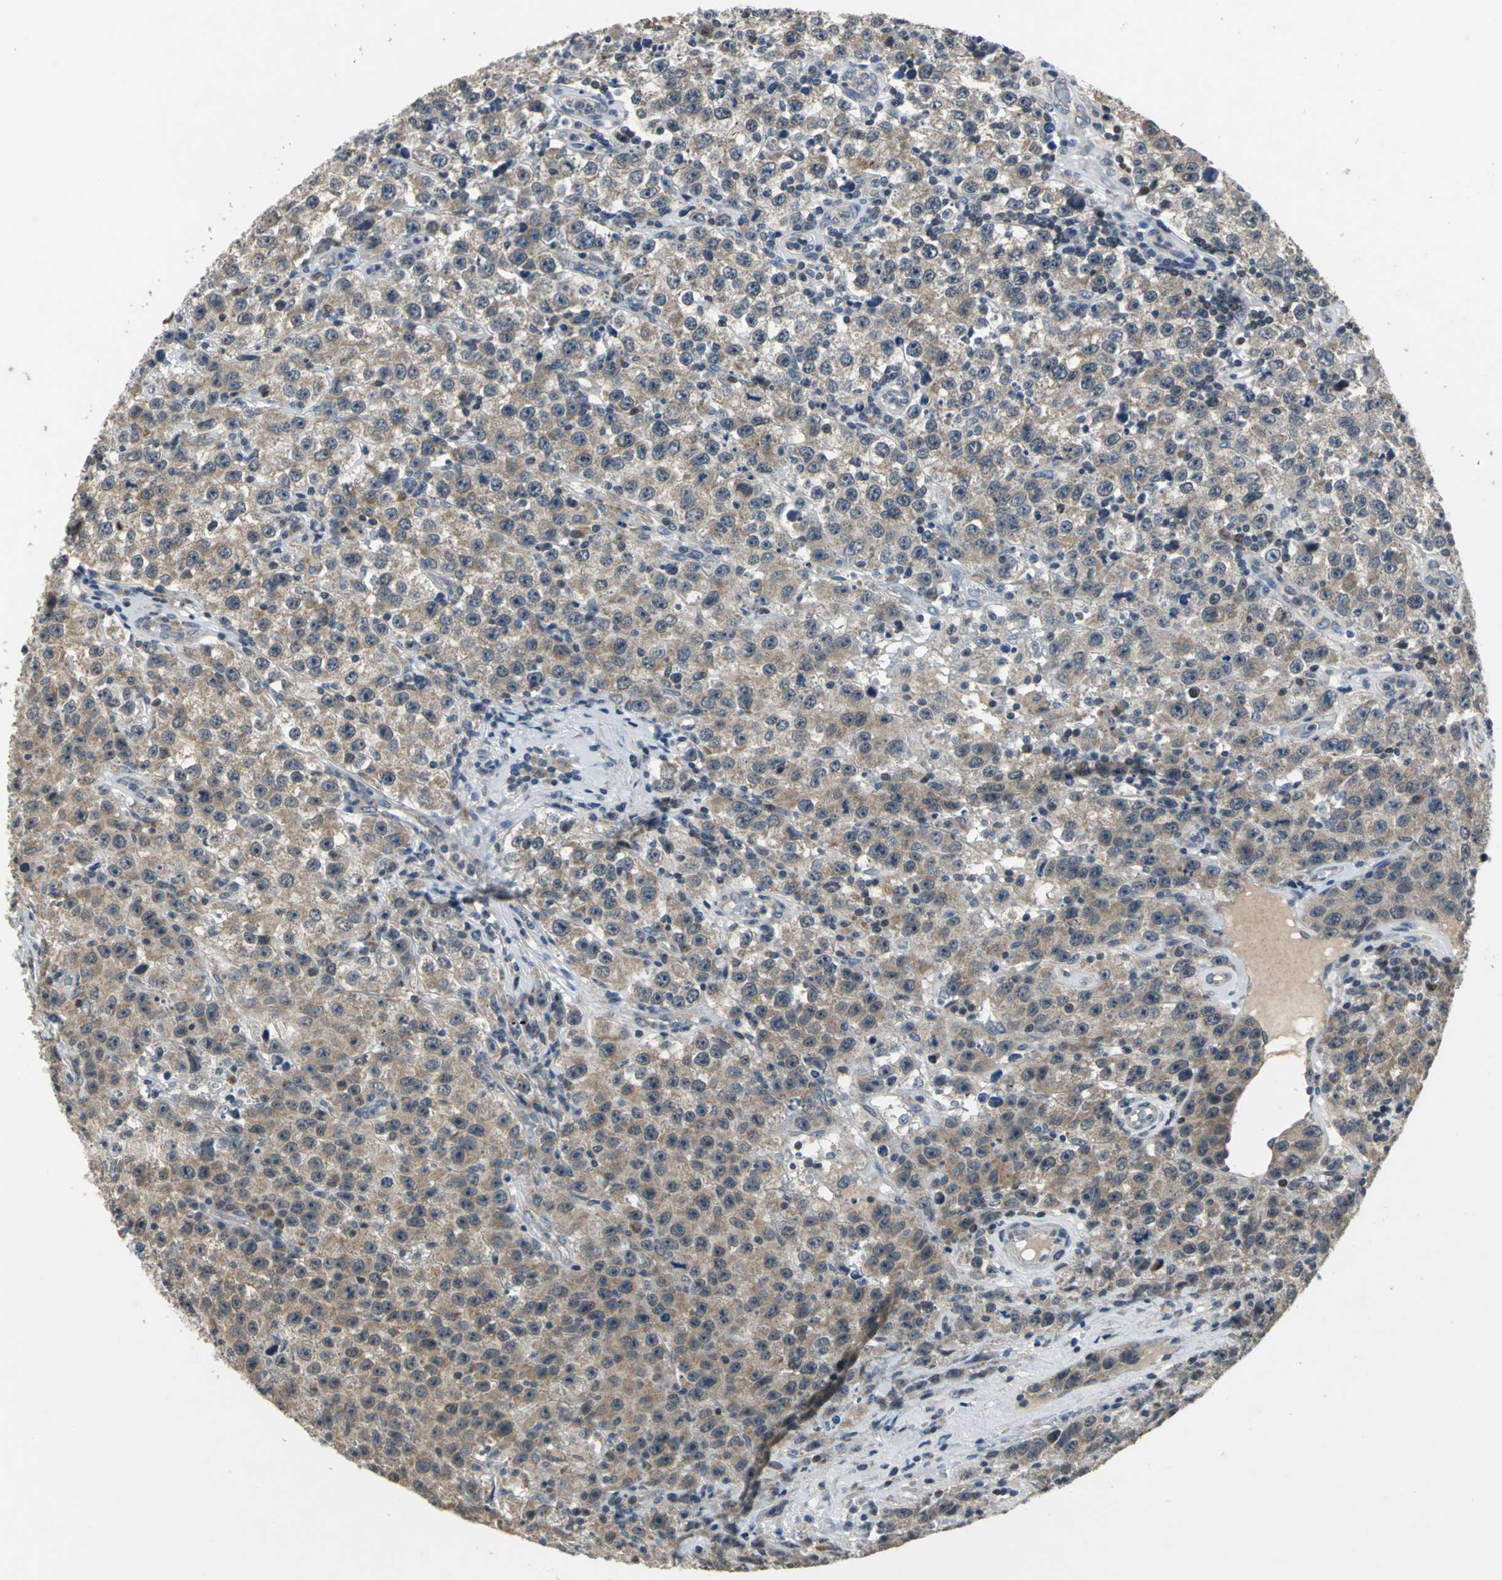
{"staining": {"intensity": "weak", "quantity": ">75%", "location": "cytoplasmic/membranous"}, "tissue": "testis cancer", "cell_type": "Tumor cells", "image_type": "cancer", "snomed": [{"axis": "morphology", "description": "Seminoma, NOS"}, {"axis": "topography", "description": "Testis"}], "caption": "IHC (DAB) staining of human testis cancer (seminoma) demonstrates weak cytoplasmic/membranous protein staining in approximately >75% of tumor cells.", "gene": "JADE3", "patient": {"sex": "male", "age": 52}}